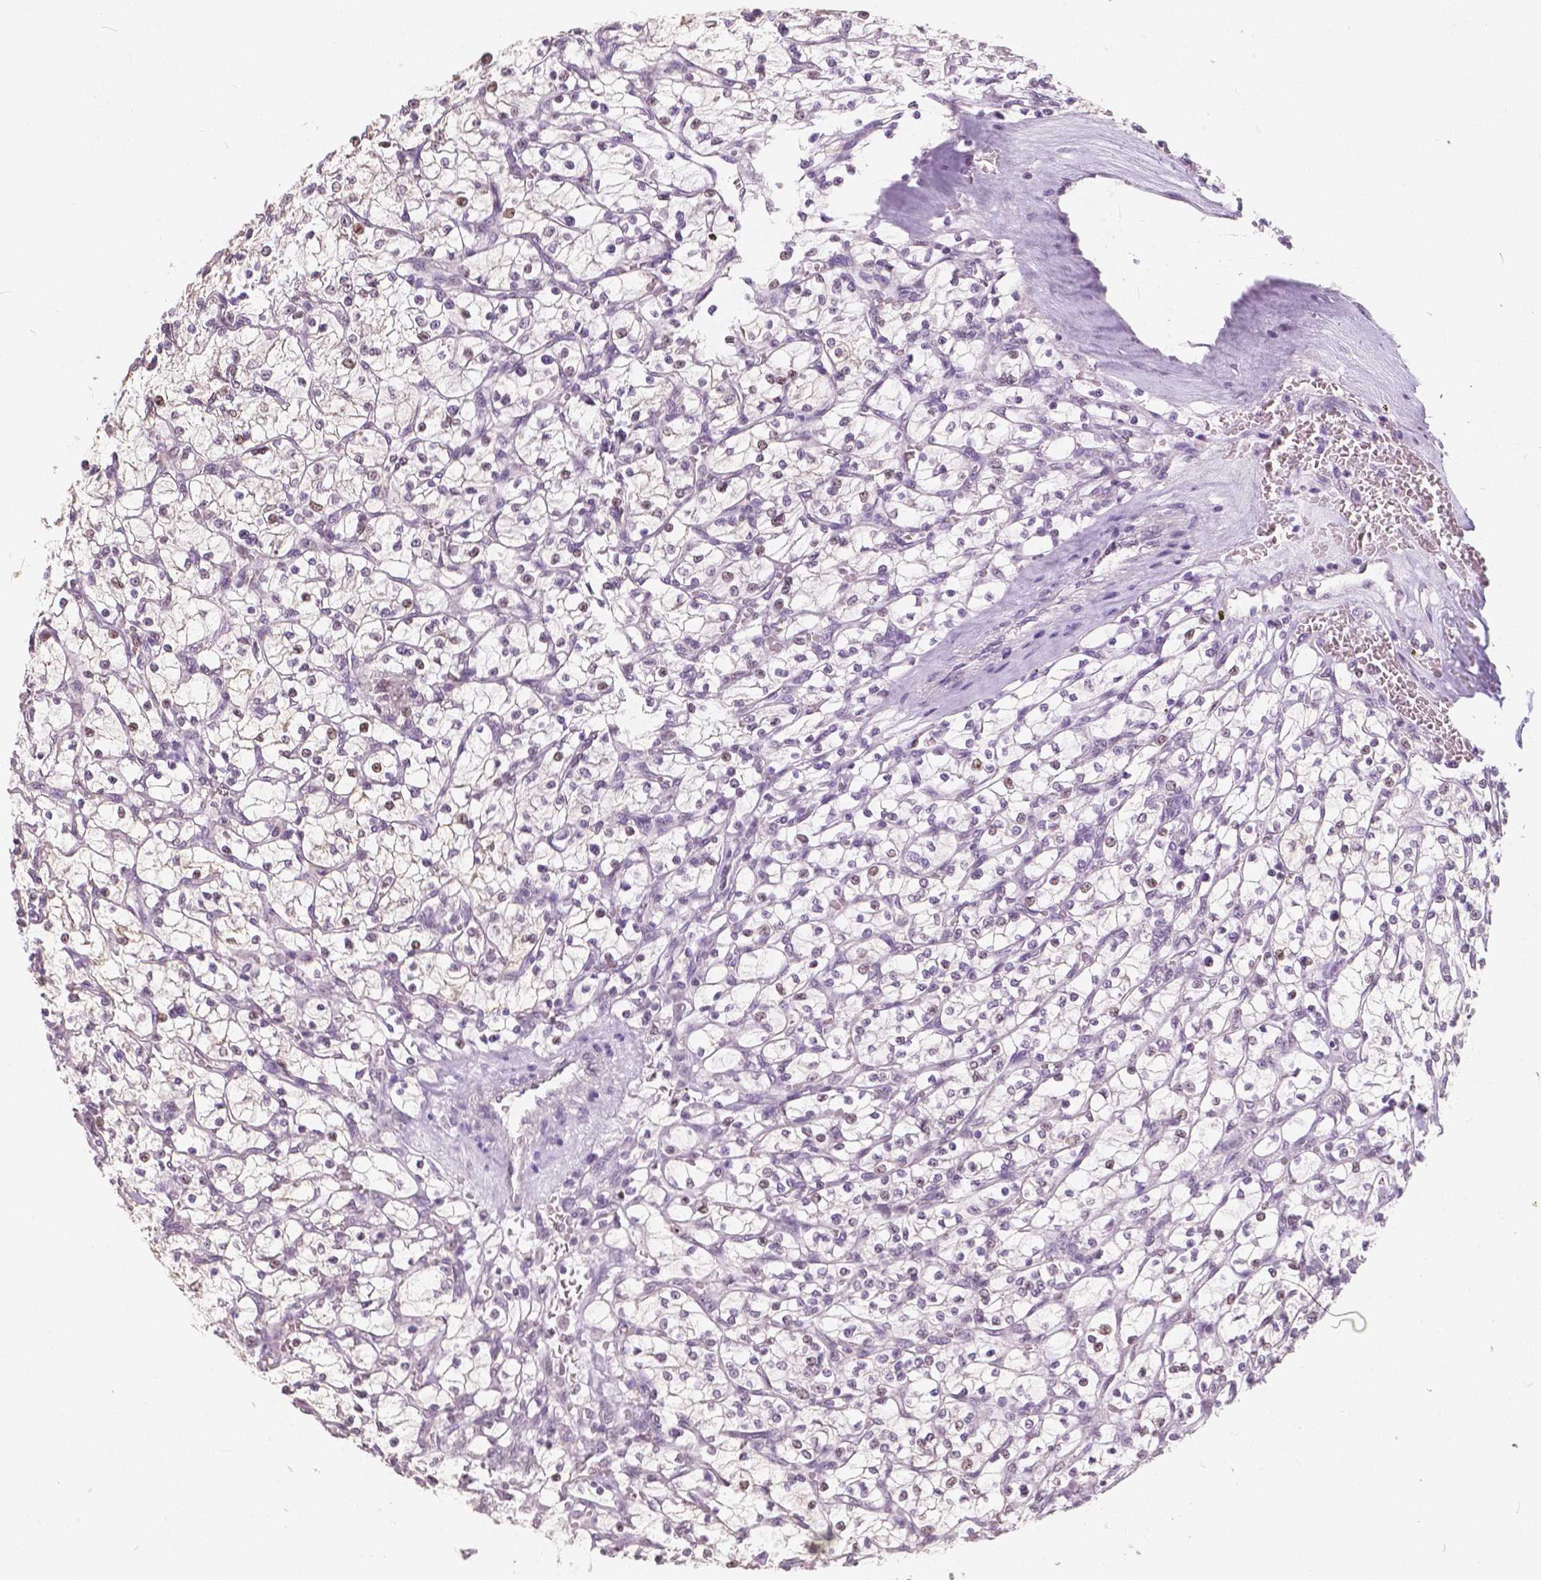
{"staining": {"intensity": "weak", "quantity": "<25%", "location": "nuclear"}, "tissue": "renal cancer", "cell_type": "Tumor cells", "image_type": "cancer", "snomed": [{"axis": "morphology", "description": "Adenocarcinoma, NOS"}, {"axis": "topography", "description": "Kidney"}], "caption": "This is an immunohistochemistry image of human adenocarcinoma (renal). There is no staining in tumor cells.", "gene": "NOLC1", "patient": {"sex": "female", "age": 64}}